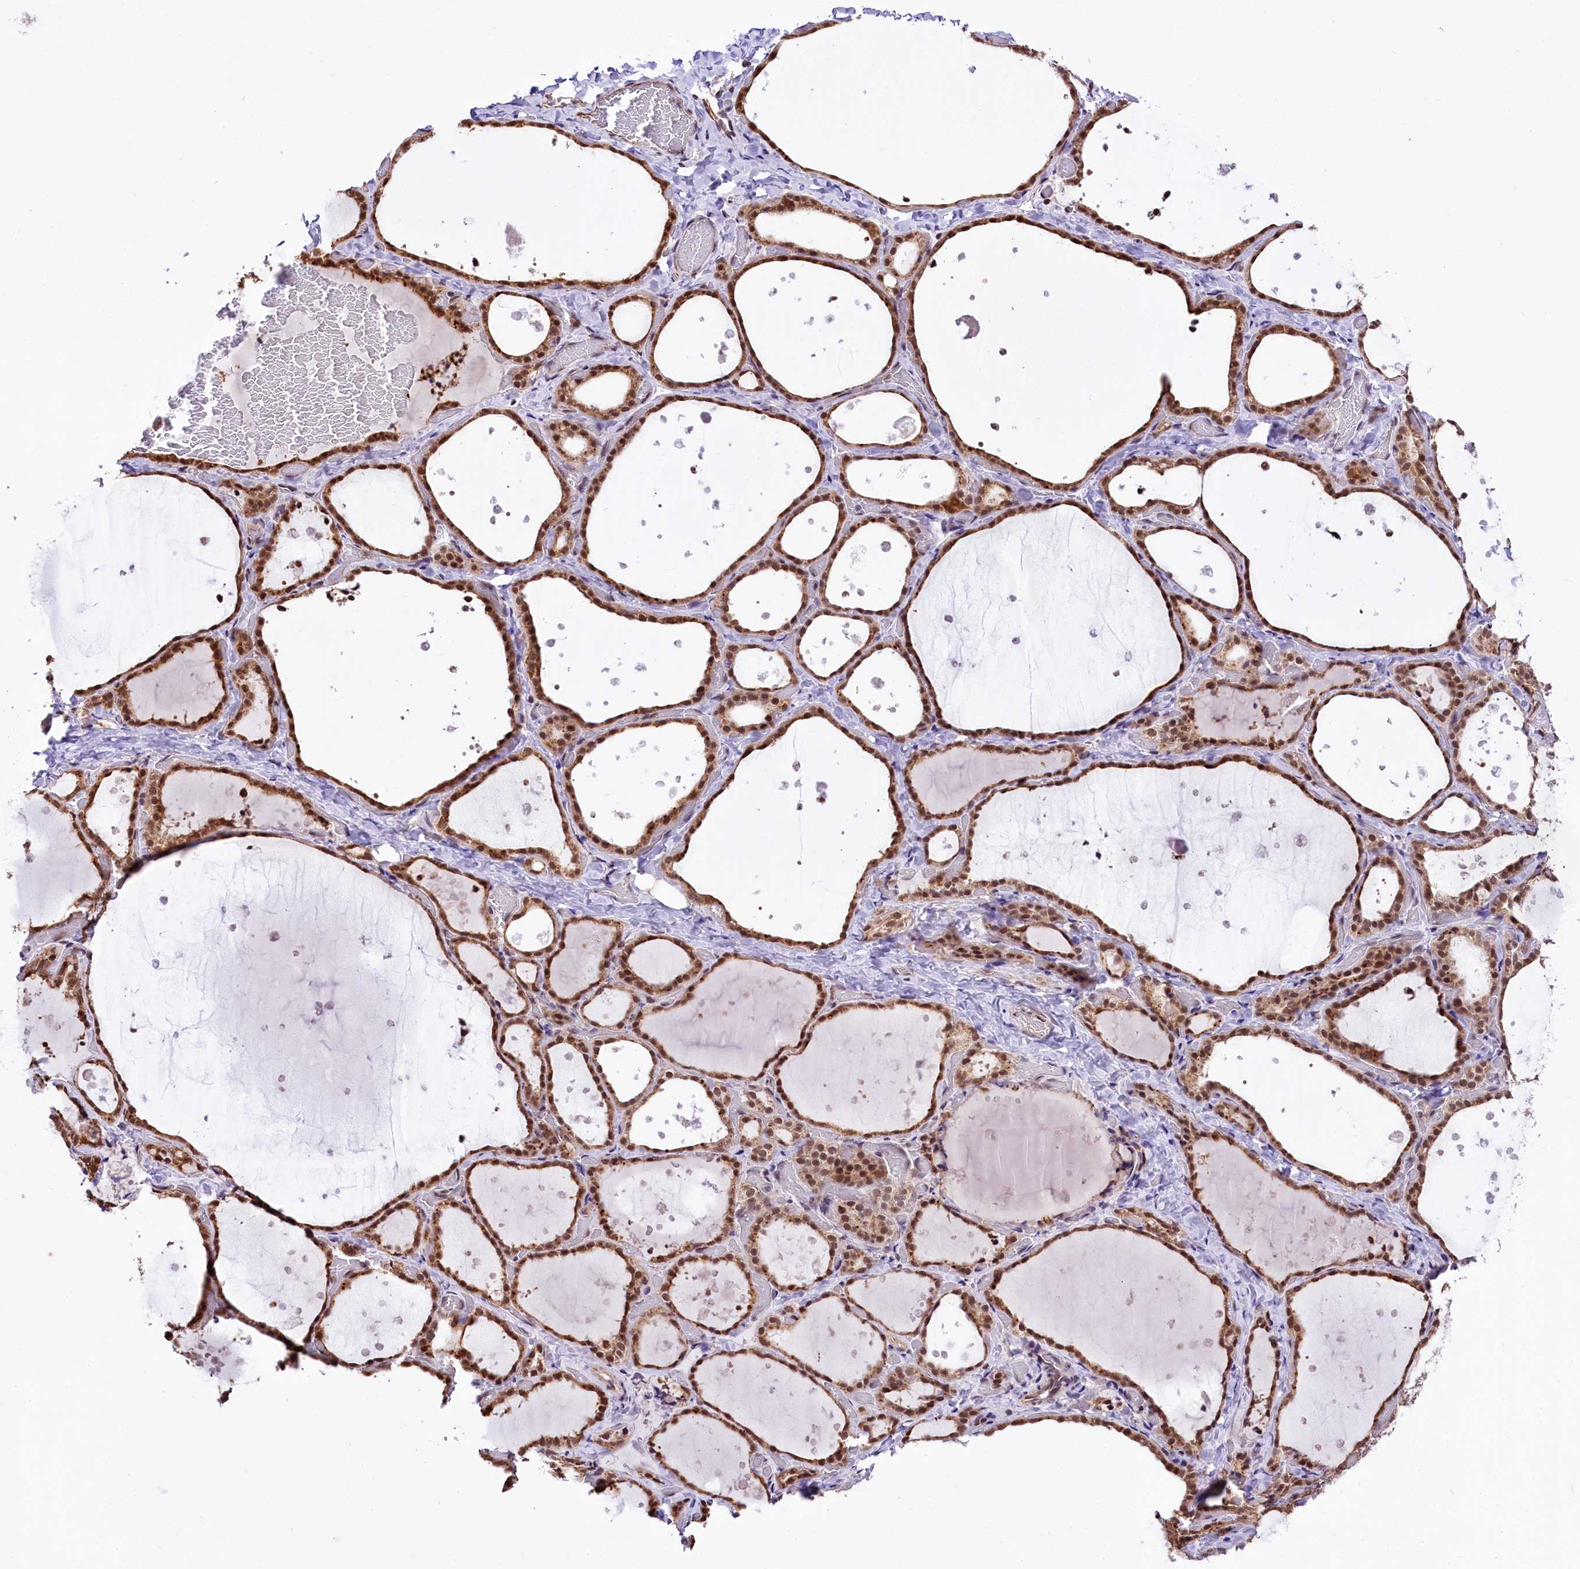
{"staining": {"intensity": "moderate", "quantity": ">75%", "location": "cytoplasmic/membranous,nuclear"}, "tissue": "thyroid gland", "cell_type": "Glandular cells", "image_type": "normal", "snomed": [{"axis": "morphology", "description": "Normal tissue, NOS"}, {"axis": "topography", "description": "Thyroid gland"}], "caption": "Benign thyroid gland demonstrates moderate cytoplasmic/membranous,nuclear expression in about >75% of glandular cells, visualized by immunohistochemistry.", "gene": "MRPL54", "patient": {"sex": "female", "age": 44}}